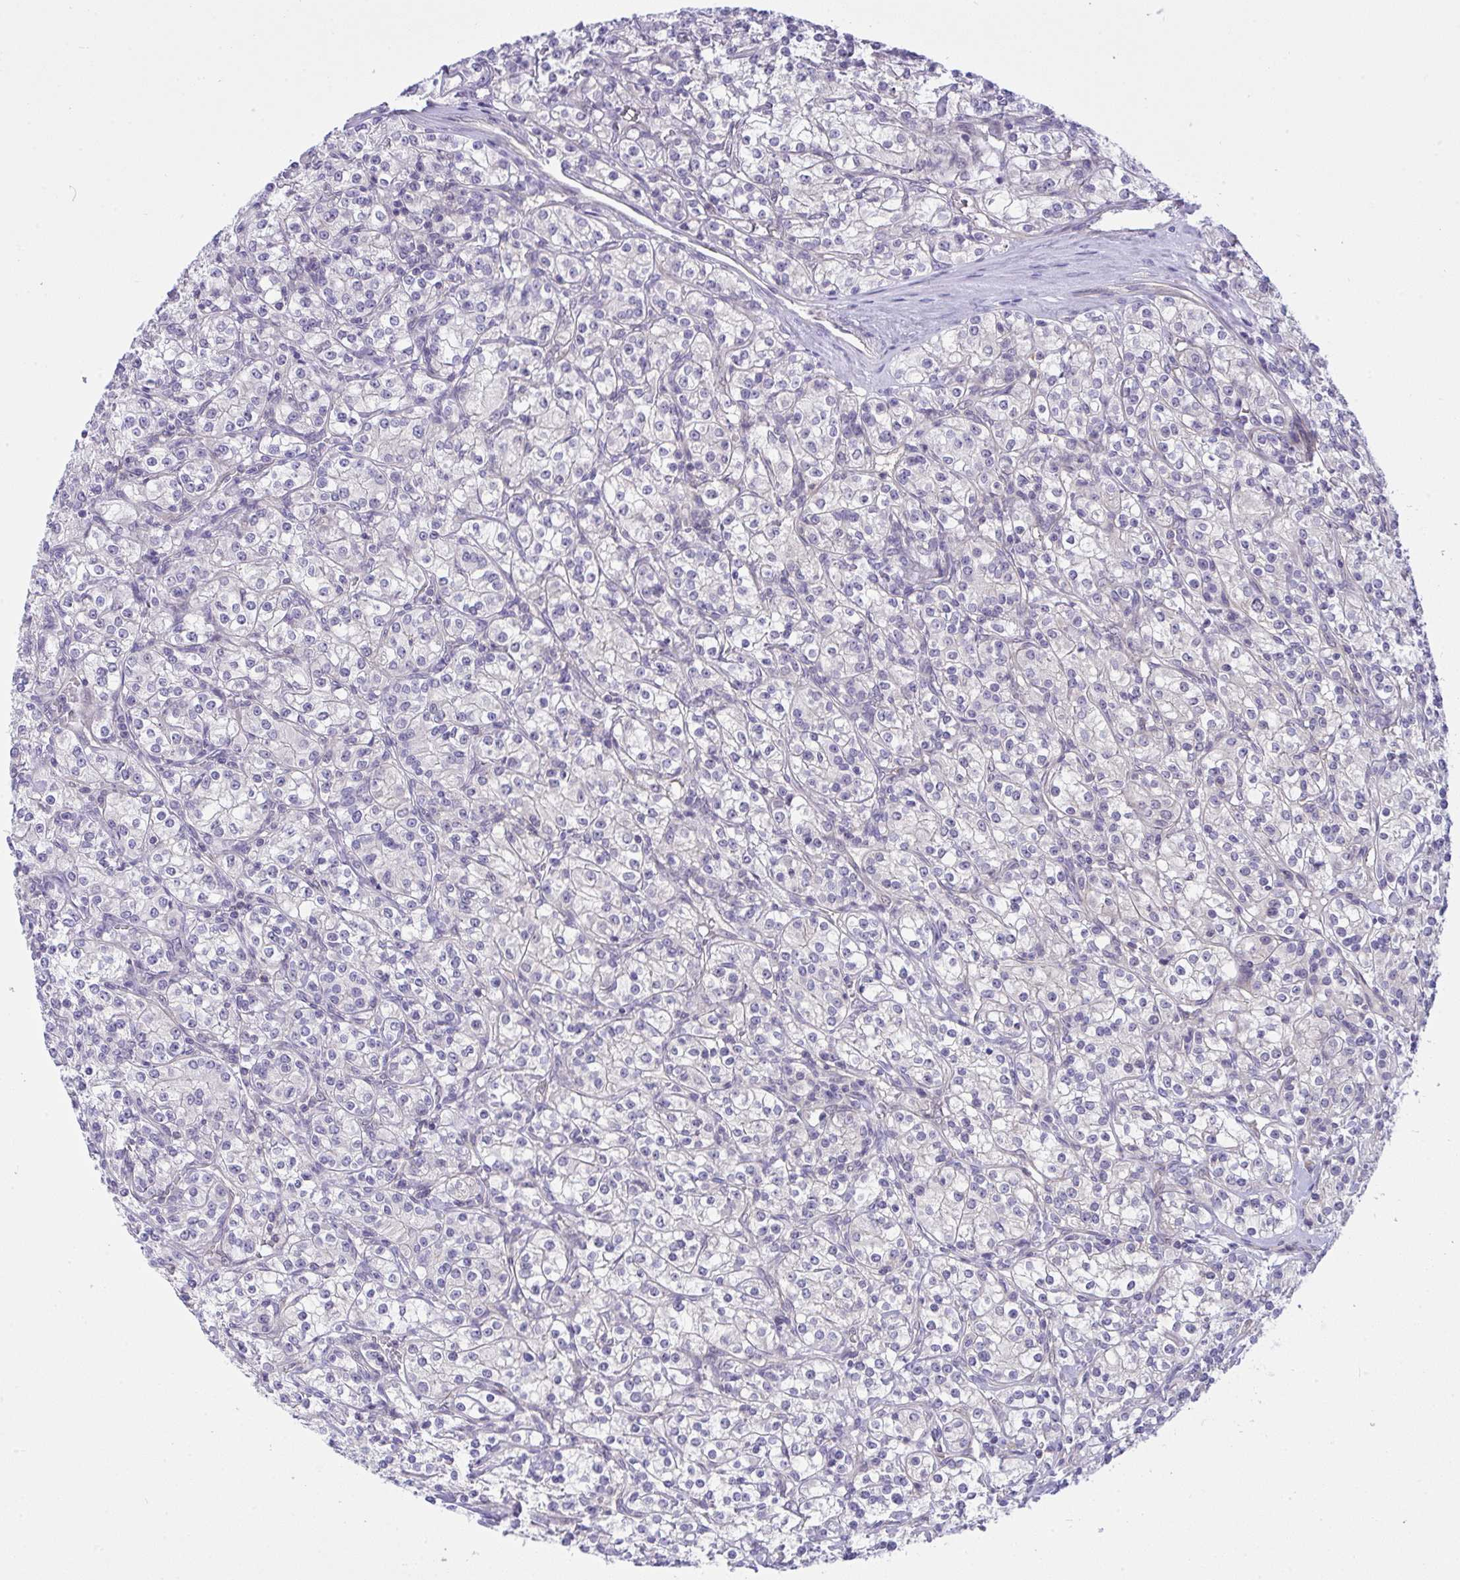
{"staining": {"intensity": "negative", "quantity": "none", "location": "none"}, "tissue": "renal cancer", "cell_type": "Tumor cells", "image_type": "cancer", "snomed": [{"axis": "morphology", "description": "Adenocarcinoma, NOS"}, {"axis": "topography", "description": "Kidney"}], "caption": "There is no significant staining in tumor cells of renal adenocarcinoma. The staining was performed using DAB (3,3'-diaminobenzidine) to visualize the protein expression in brown, while the nuclei were stained in blue with hematoxylin (Magnification: 20x).", "gene": "HOXD12", "patient": {"sex": "male", "age": 77}}